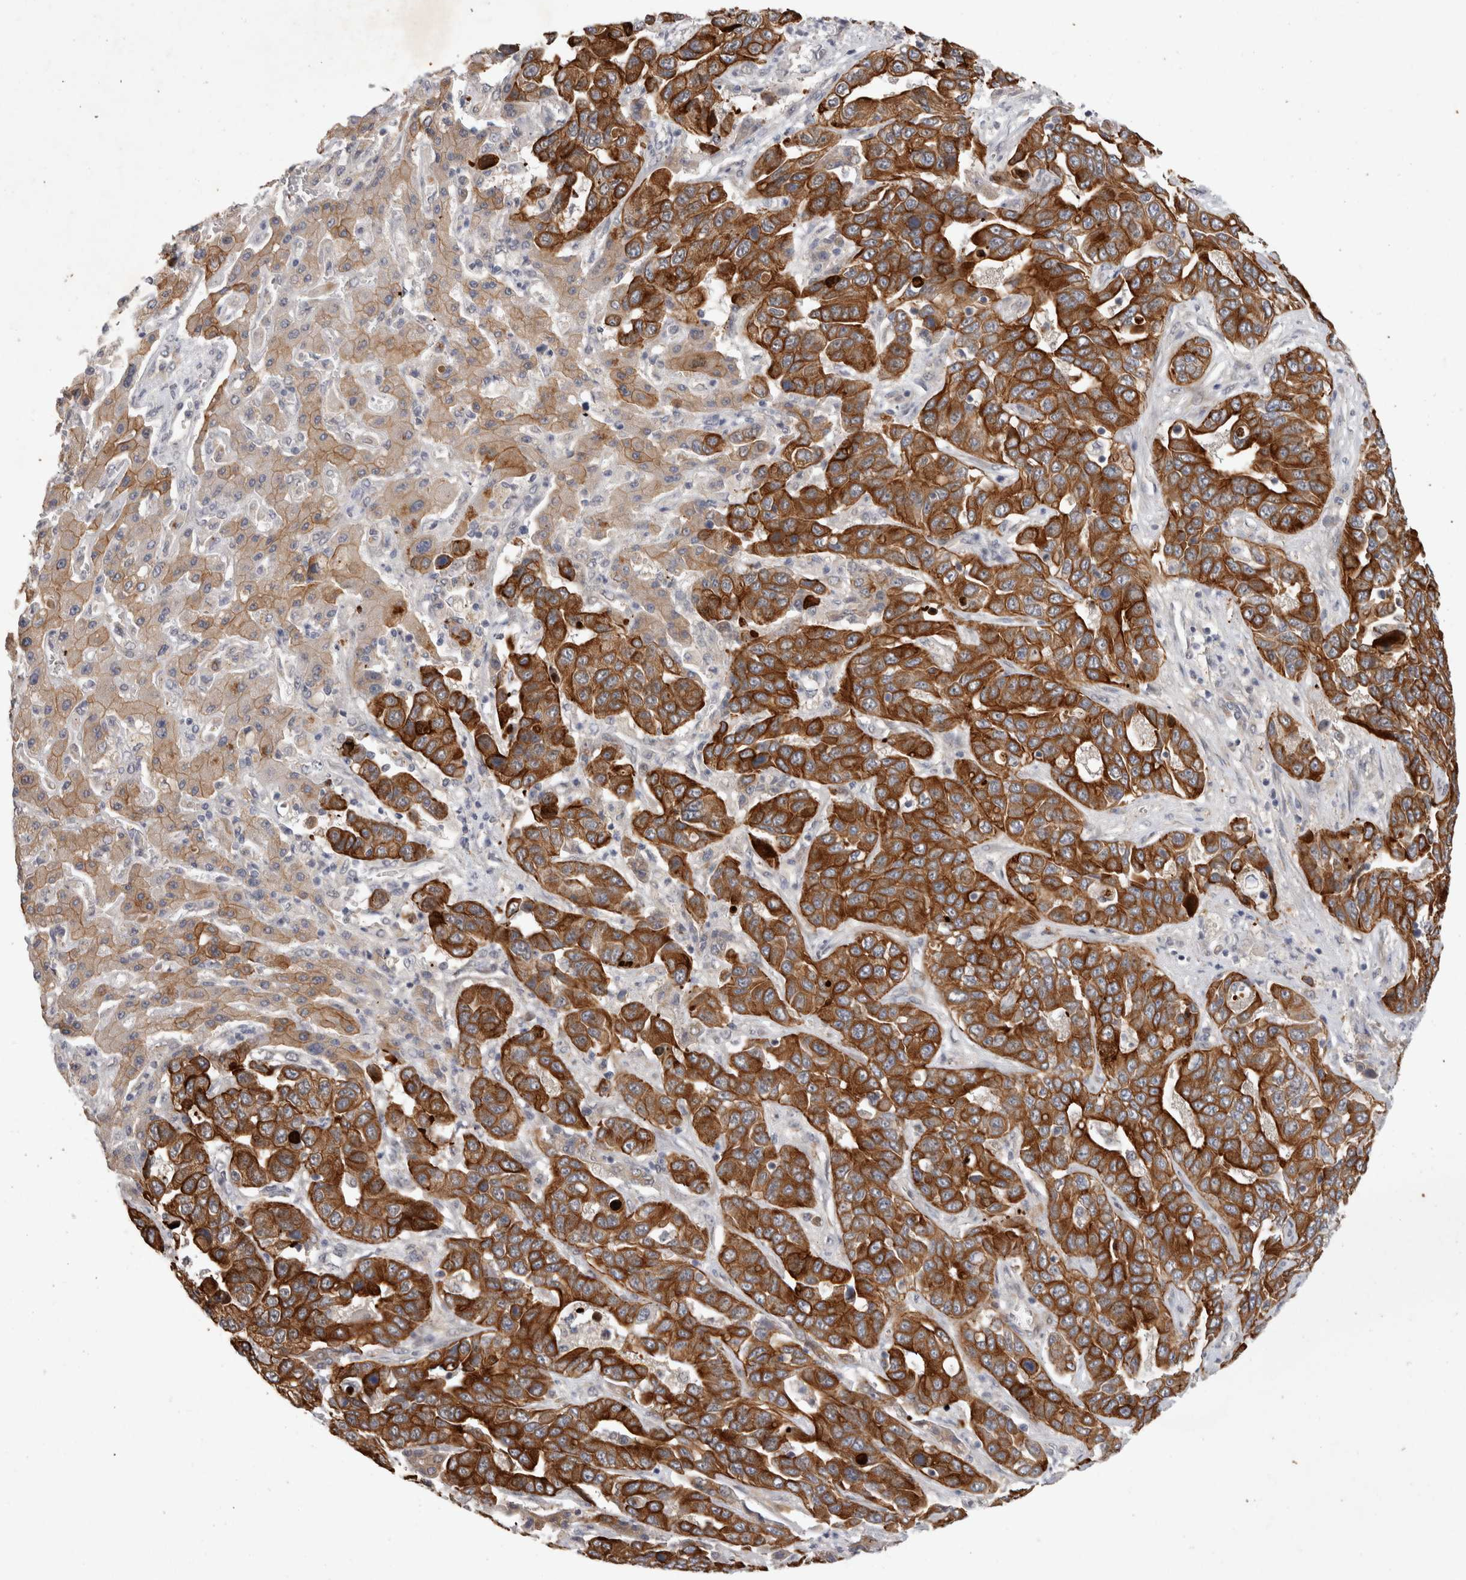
{"staining": {"intensity": "strong", "quantity": ">75%", "location": "cytoplasmic/membranous"}, "tissue": "liver cancer", "cell_type": "Tumor cells", "image_type": "cancer", "snomed": [{"axis": "morphology", "description": "Cholangiocarcinoma"}, {"axis": "topography", "description": "Liver"}], "caption": "About >75% of tumor cells in liver cancer (cholangiocarcinoma) show strong cytoplasmic/membranous protein positivity as visualized by brown immunohistochemical staining.", "gene": "CRISPLD1", "patient": {"sex": "female", "age": 52}}